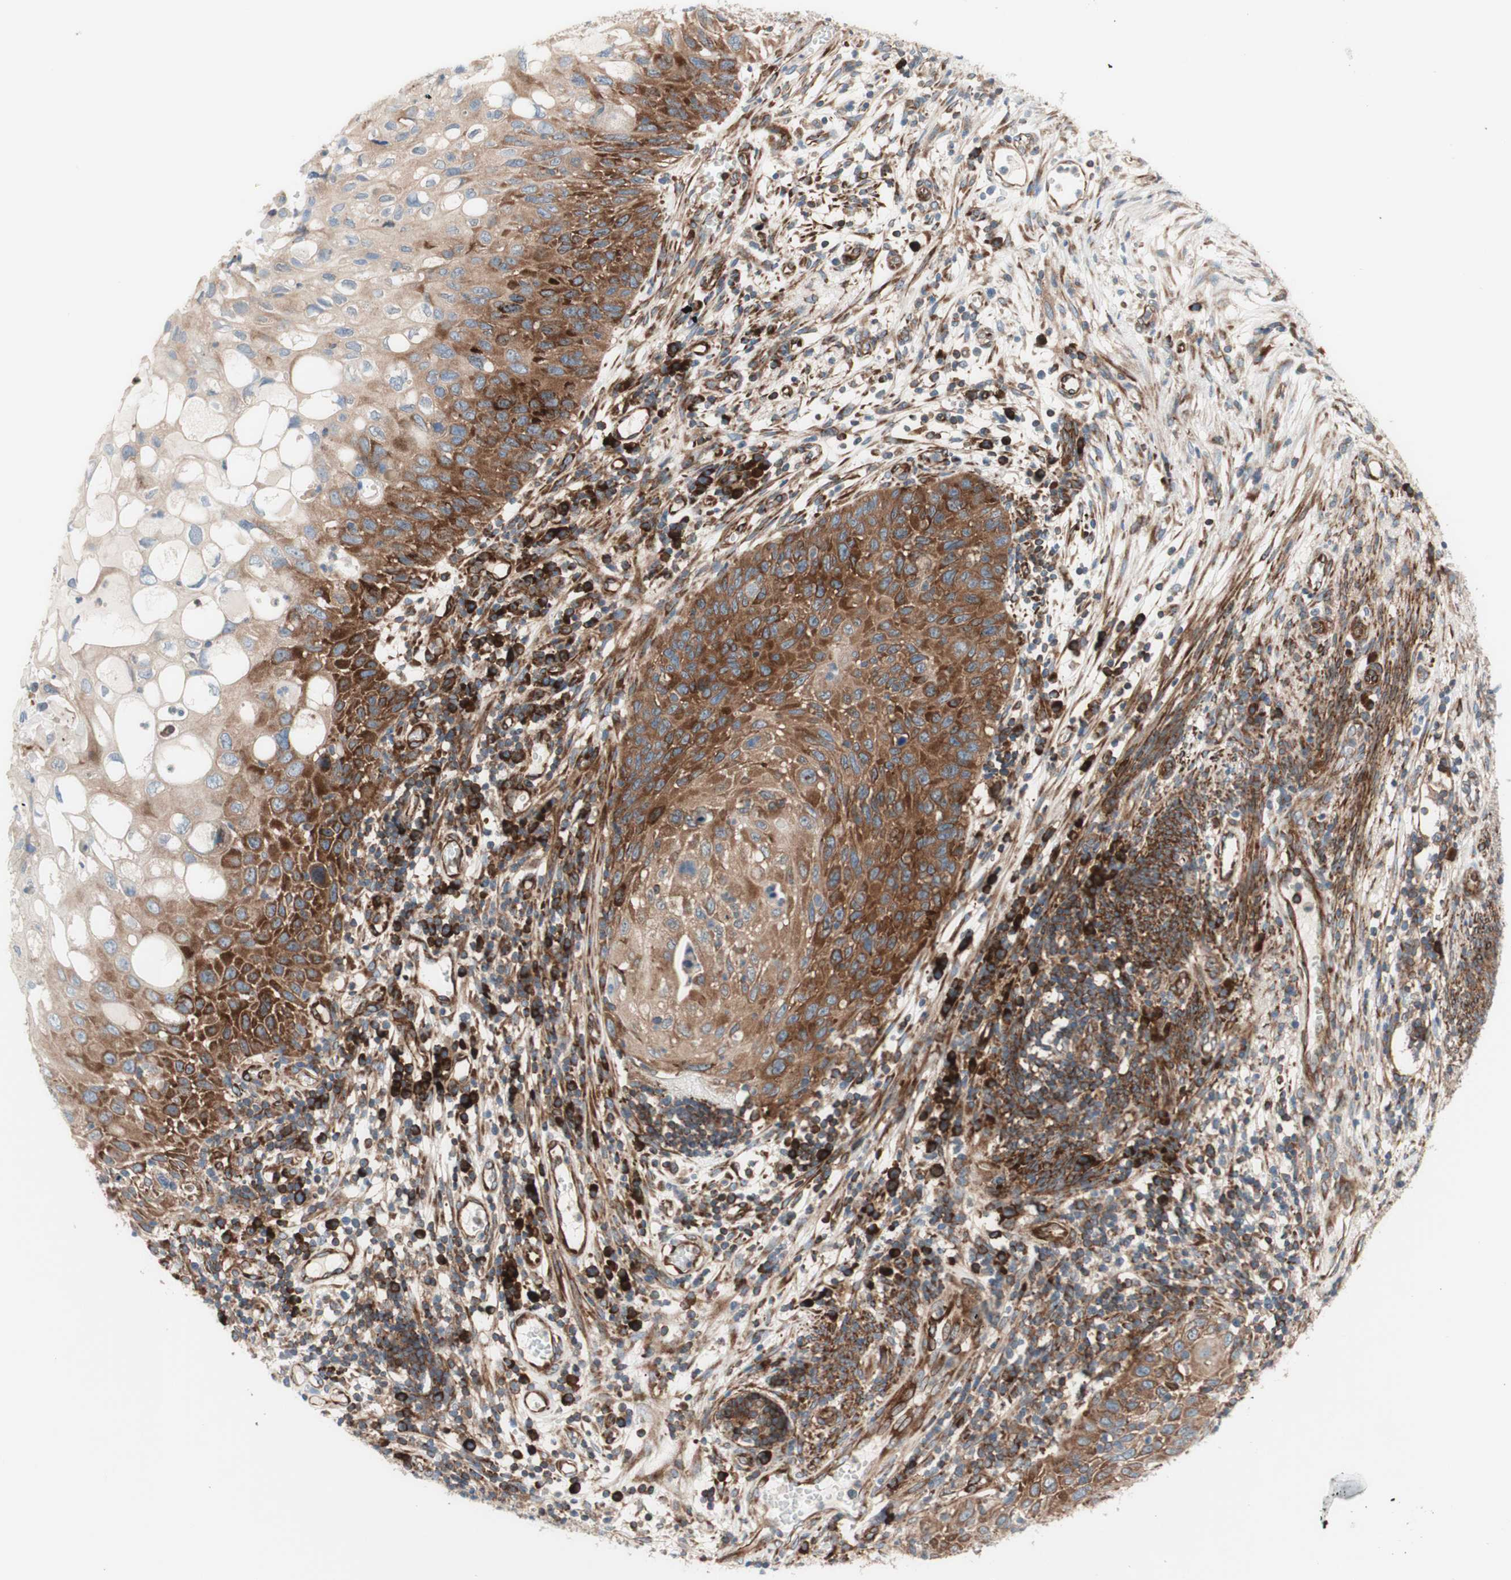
{"staining": {"intensity": "moderate", "quantity": ">75%", "location": "cytoplasmic/membranous"}, "tissue": "cervical cancer", "cell_type": "Tumor cells", "image_type": "cancer", "snomed": [{"axis": "morphology", "description": "Squamous cell carcinoma, NOS"}, {"axis": "topography", "description": "Cervix"}], "caption": "Immunohistochemistry photomicrograph of neoplastic tissue: squamous cell carcinoma (cervical) stained using immunohistochemistry (IHC) reveals medium levels of moderate protein expression localized specifically in the cytoplasmic/membranous of tumor cells, appearing as a cytoplasmic/membranous brown color.", "gene": "CCN4", "patient": {"sex": "female", "age": 70}}